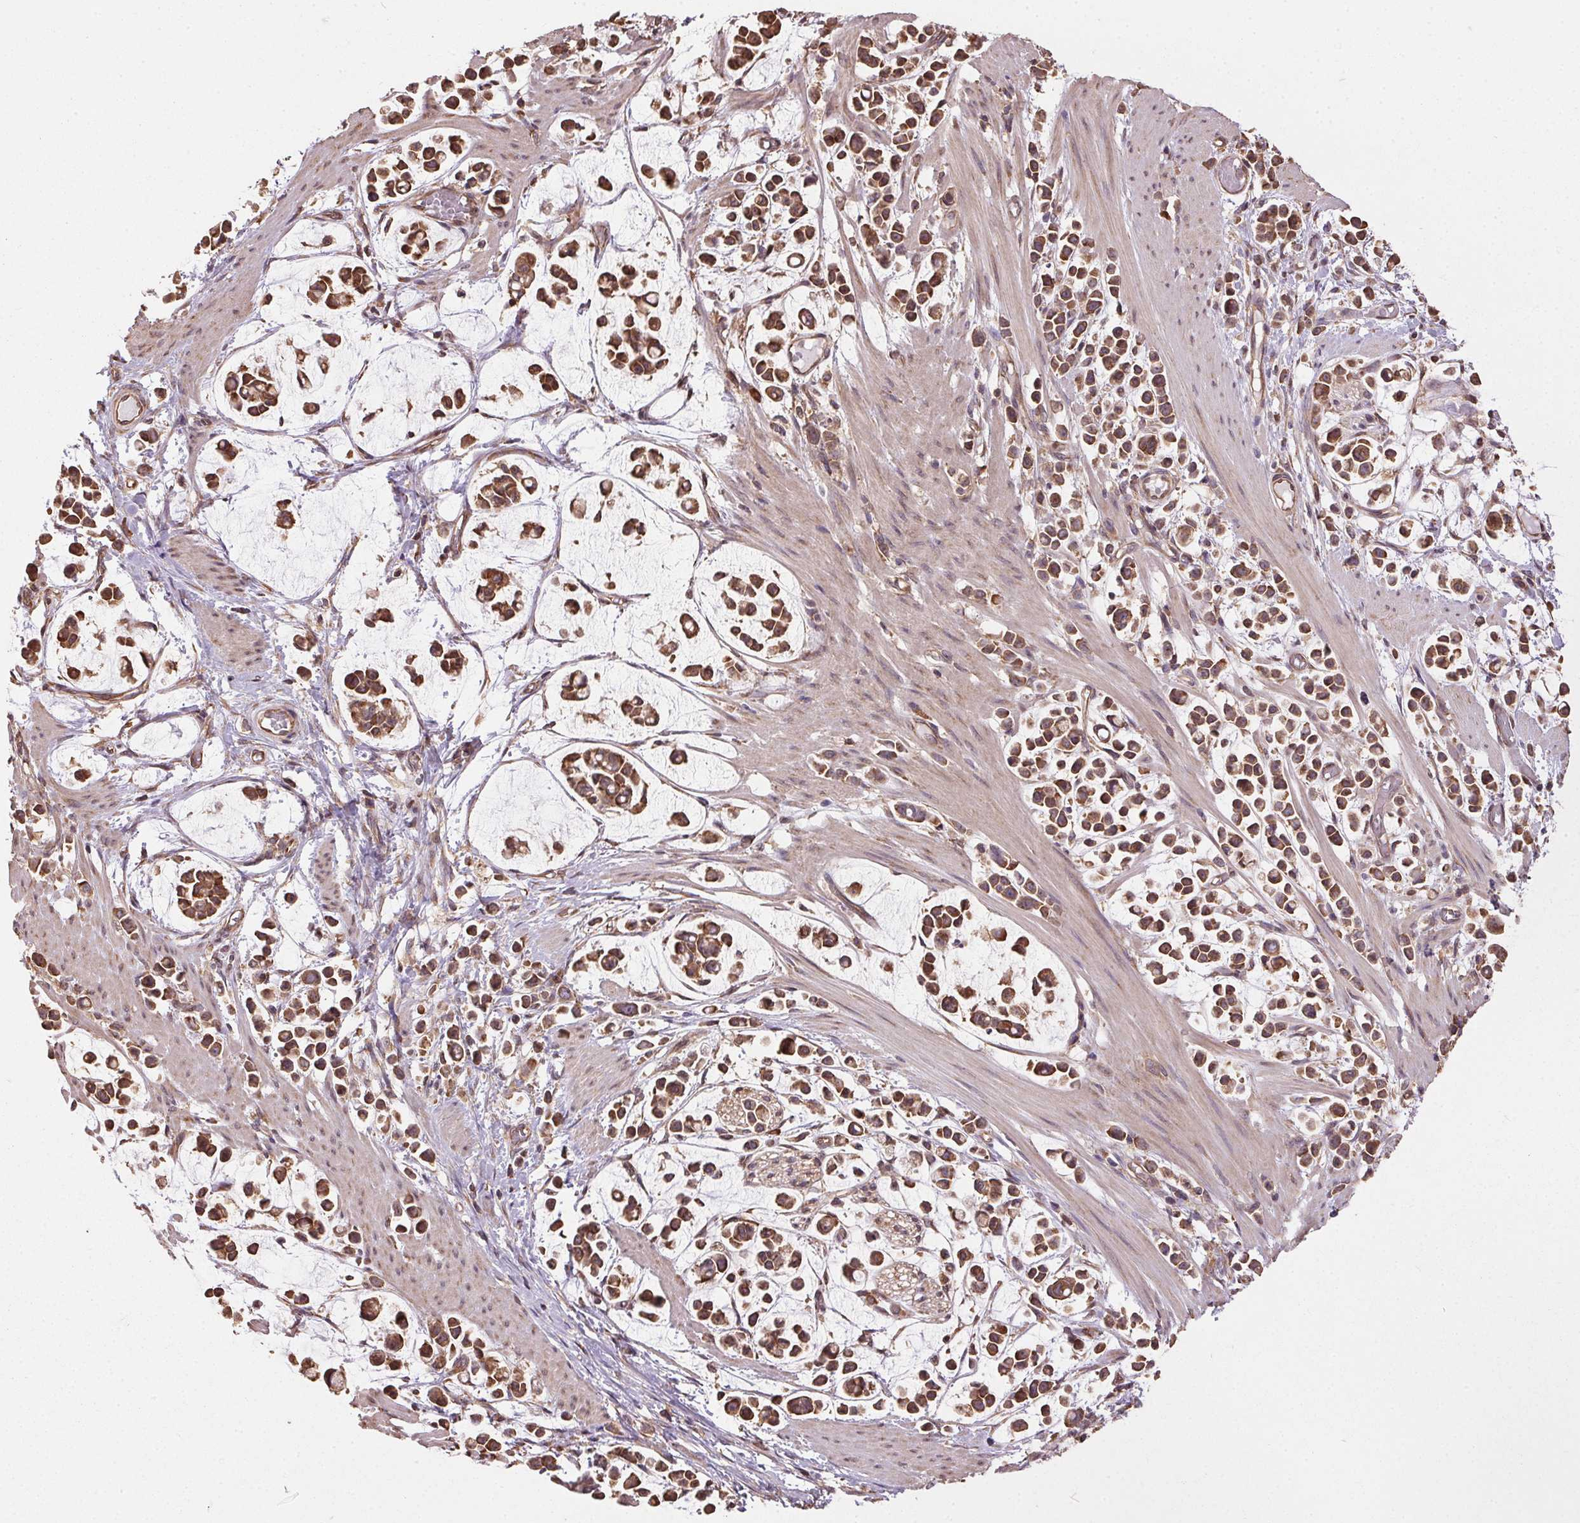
{"staining": {"intensity": "strong", "quantity": ">75%", "location": "cytoplasmic/membranous"}, "tissue": "stomach cancer", "cell_type": "Tumor cells", "image_type": "cancer", "snomed": [{"axis": "morphology", "description": "Adenocarcinoma, NOS"}, {"axis": "topography", "description": "Stomach"}], "caption": "High-power microscopy captured an immunohistochemistry (IHC) histopathology image of stomach cancer, revealing strong cytoplasmic/membranous staining in about >75% of tumor cells. (Stains: DAB (3,3'-diaminobenzidine) in brown, nuclei in blue, Microscopy: brightfield microscopy at high magnification).", "gene": "EIF2S1", "patient": {"sex": "male", "age": 82}}